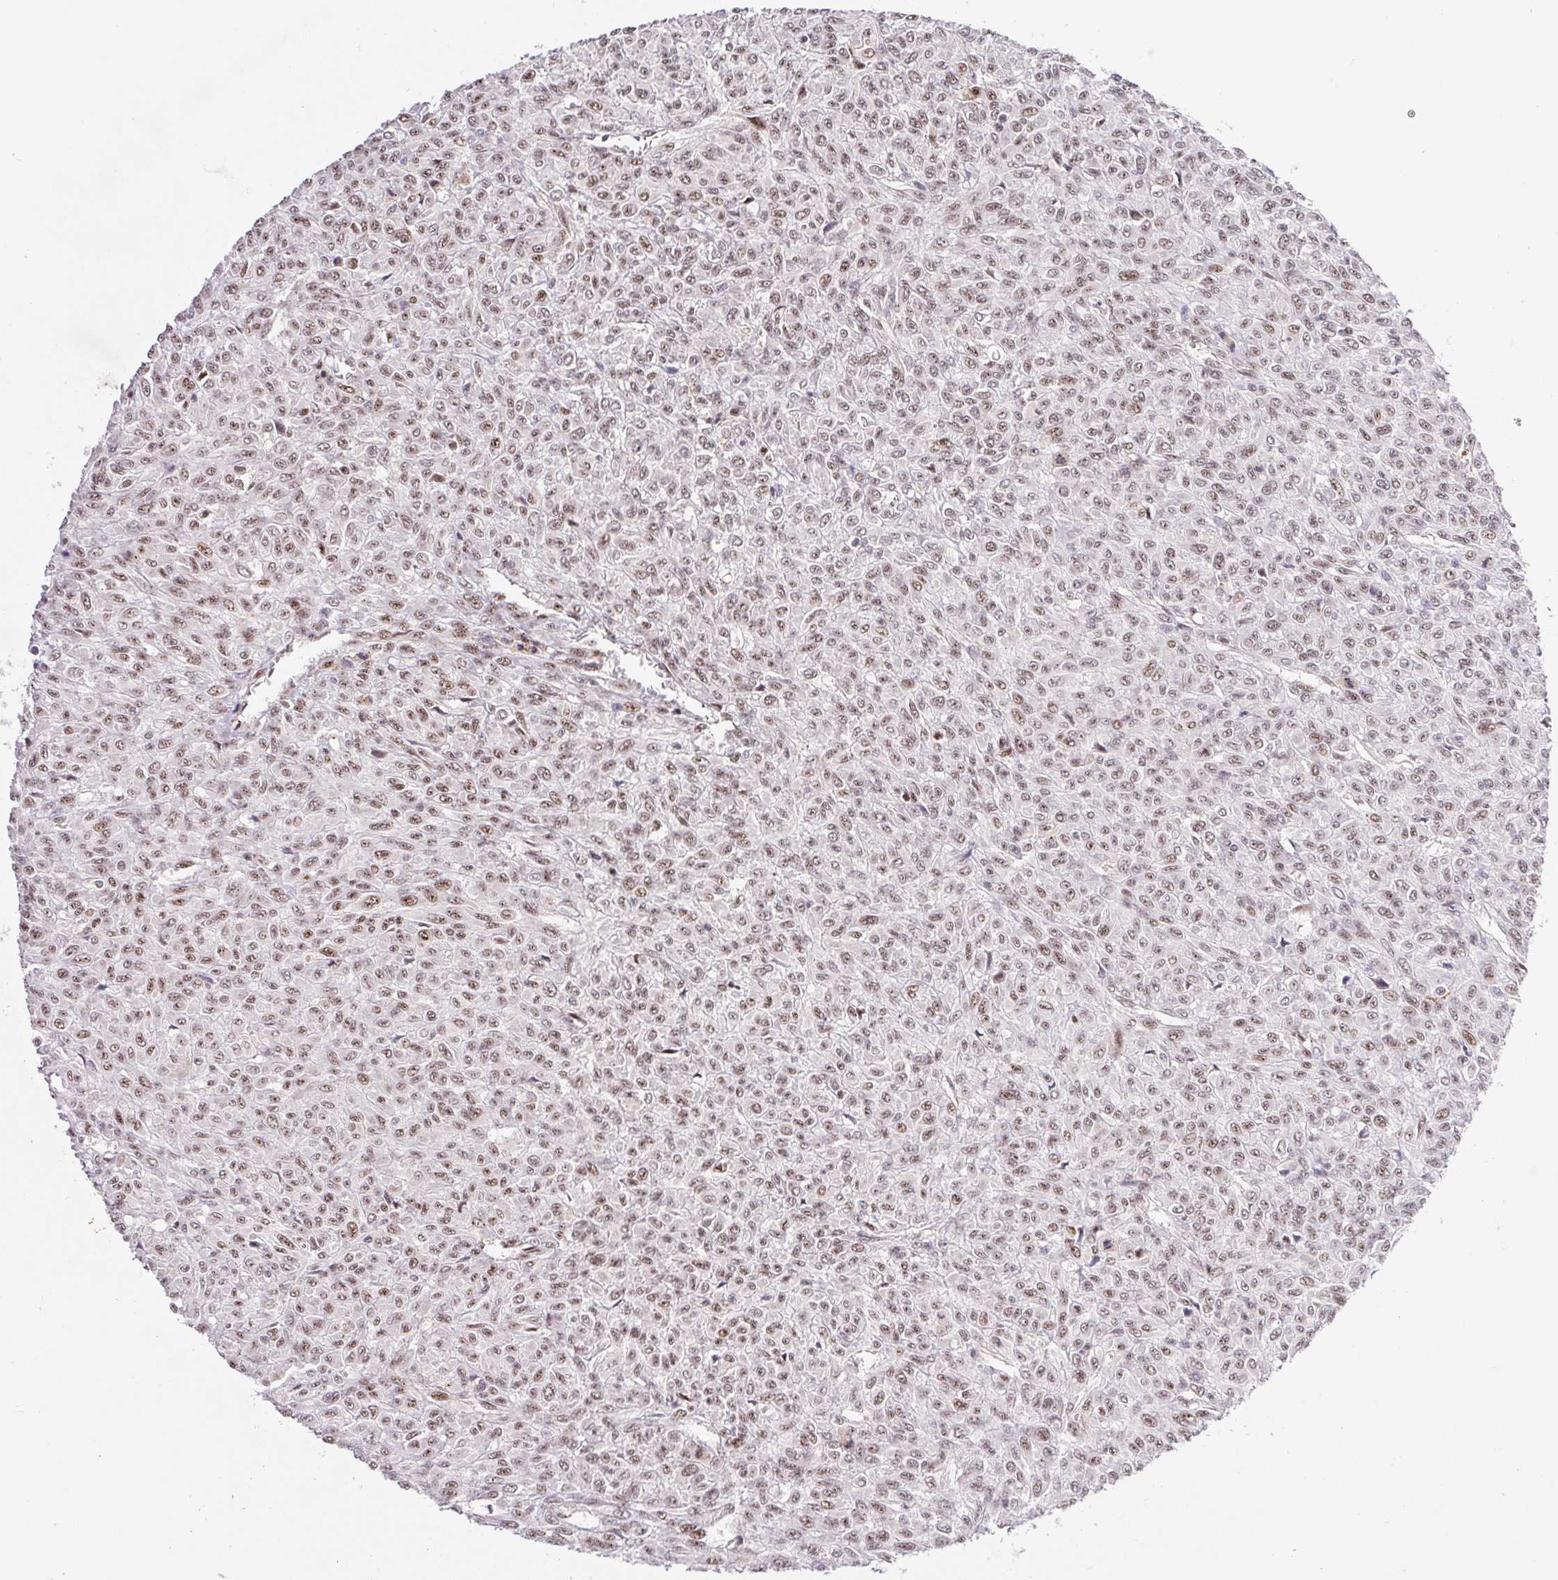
{"staining": {"intensity": "weak", "quantity": "25%-75%", "location": "nuclear"}, "tissue": "renal cancer", "cell_type": "Tumor cells", "image_type": "cancer", "snomed": [{"axis": "morphology", "description": "Adenocarcinoma, NOS"}, {"axis": "topography", "description": "Kidney"}], "caption": "Immunohistochemical staining of renal cancer displays low levels of weak nuclear protein staining in about 25%-75% of tumor cells. The staining was performed using DAB, with brown indicating positive protein expression. Nuclei are stained blue with hematoxylin.", "gene": "ERG", "patient": {"sex": "male", "age": 58}}